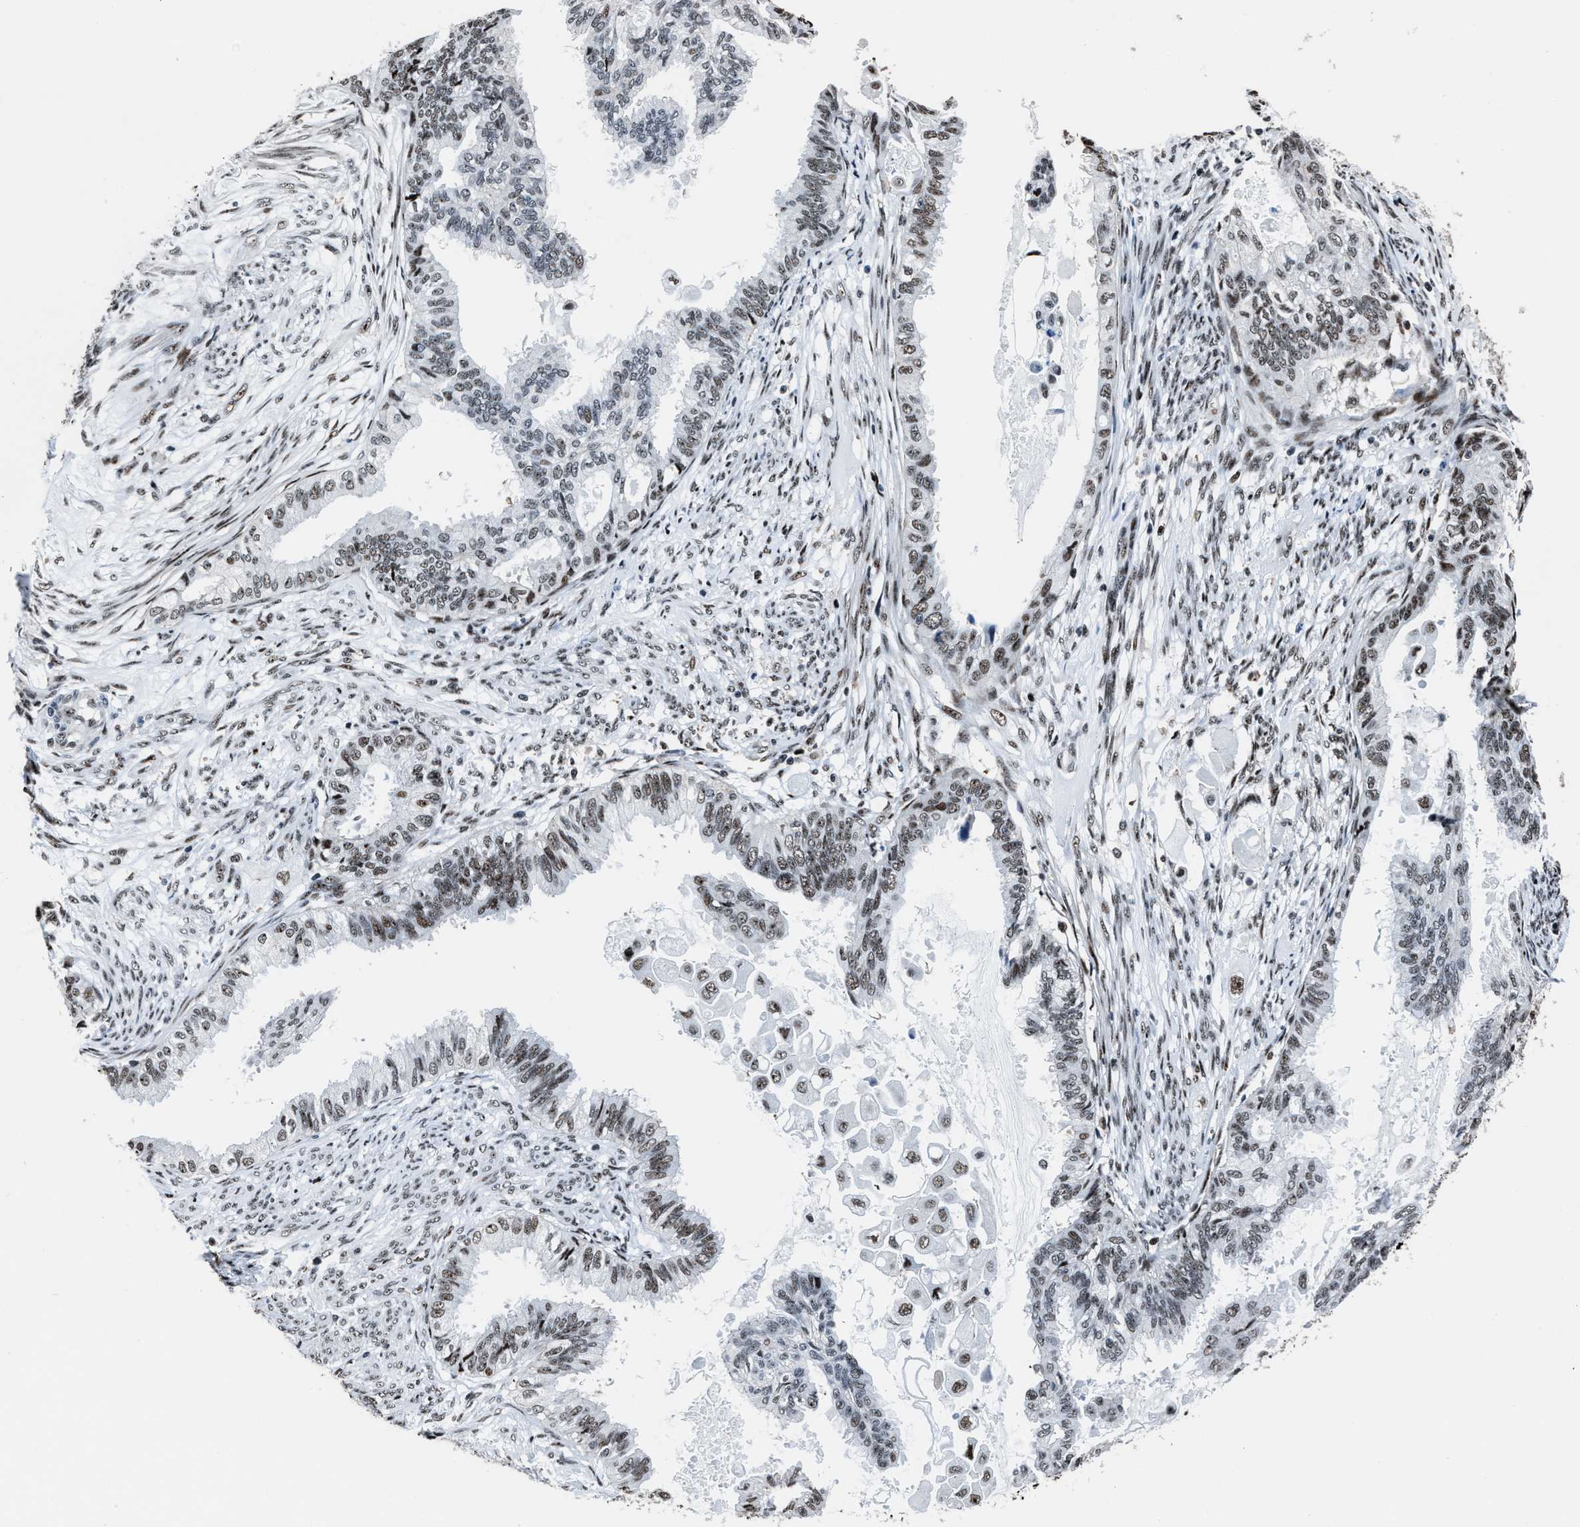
{"staining": {"intensity": "weak", "quantity": ">75%", "location": "nuclear"}, "tissue": "cervical cancer", "cell_type": "Tumor cells", "image_type": "cancer", "snomed": [{"axis": "morphology", "description": "Normal tissue, NOS"}, {"axis": "morphology", "description": "Adenocarcinoma, NOS"}, {"axis": "topography", "description": "Cervix"}, {"axis": "topography", "description": "Endometrium"}], "caption": "Immunohistochemistry (IHC) (DAB) staining of human adenocarcinoma (cervical) exhibits weak nuclear protein expression in approximately >75% of tumor cells. The staining was performed using DAB (3,3'-diaminobenzidine), with brown indicating positive protein expression. Nuclei are stained blue with hematoxylin.", "gene": "PPIE", "patient": {"sex": "female", "age": 86}}